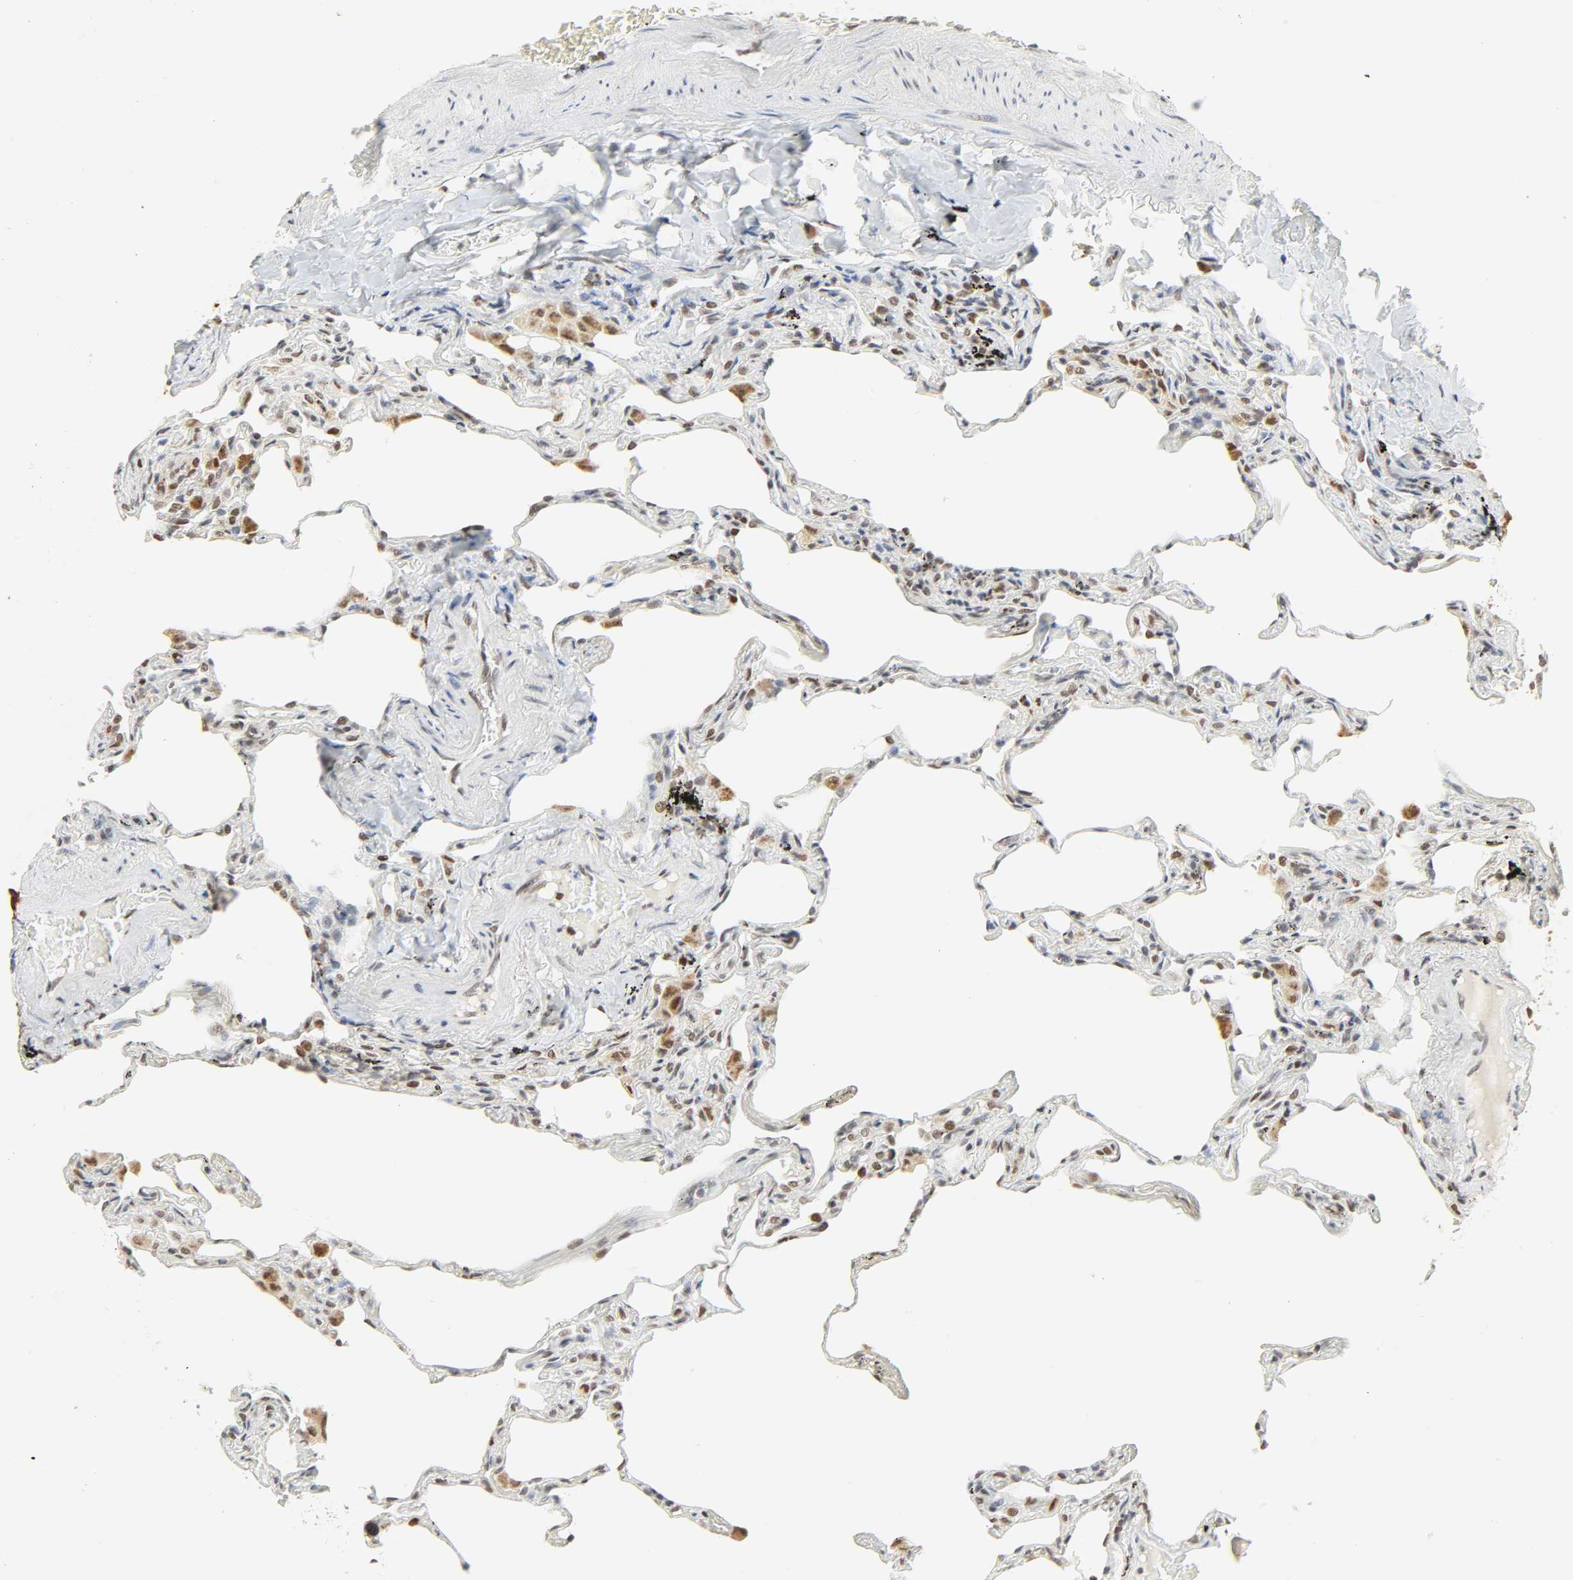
{"staining": {"intensity": "negative", "quantity": "none", "location": "none"}, "tissue": "lung", "cell_type": "Alveolar cells", "image_type": "normal", "snomed": [{"axis": "morphology", "description": "Normal tissue, NOS"}, {"axis": "morphology", "description": "Inflammation, NOS"}, {"axis": "topography", "description": "Lung"}], "caption": "The photomicrograph demonstrates no significant staining in alveolar cells of lung. Nuclei are stained in blue.", "gene": "DAZAP1", "patient": {"sex": "male", "age": 69}}